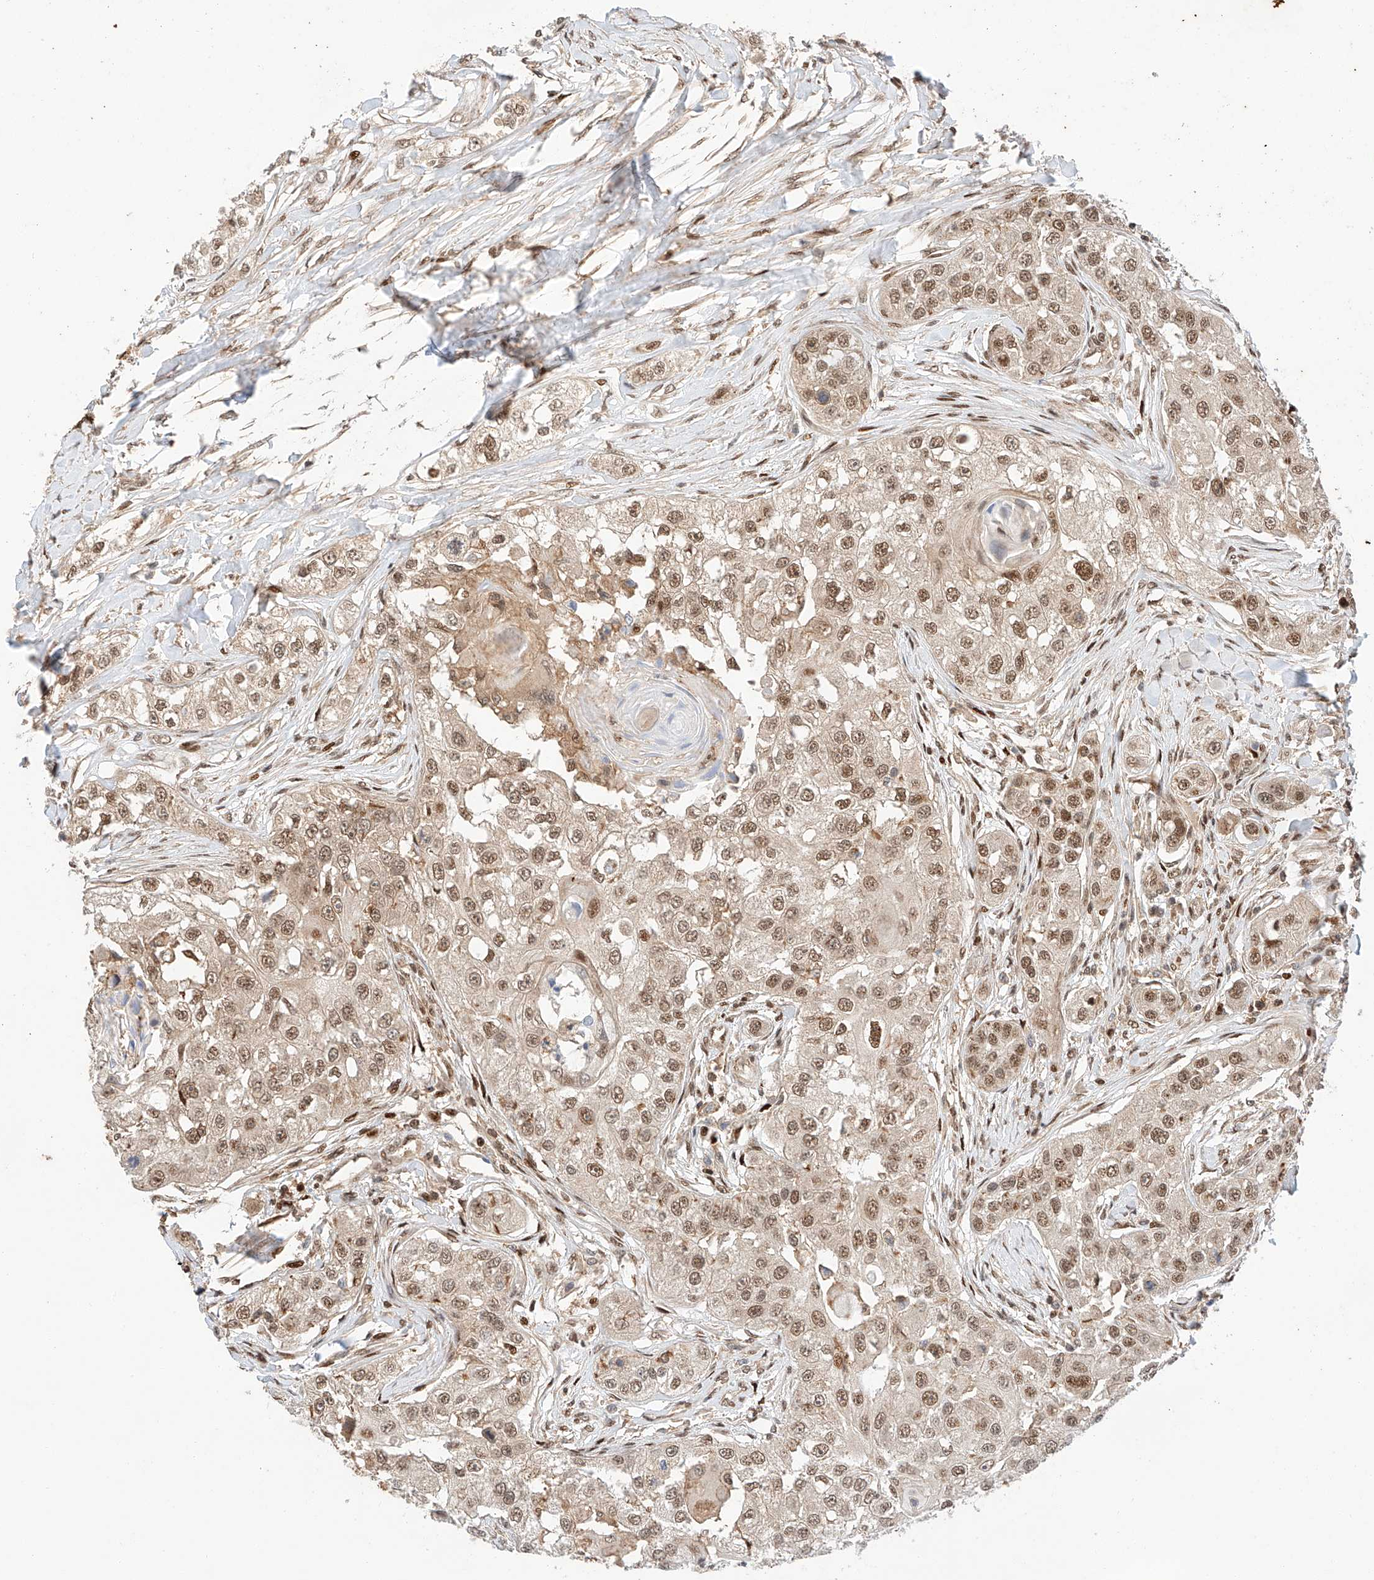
{"staining": {"intensity": "moderate", "quantity": ">75%", "location": "nuclear"}, "tissue": "head and neck cancer", "cell_type": "Tumor cells", "image_type": "cancer", "snomed": [{"axis": "morphology", "description": "Normal tissue, NOS"}, {"axis": "morphology", "description": "Squamous cell carcinoma, NOS"}, {"axis": "topography", "description": "Skeletal muscle"}, {"axis": "topography", "description": "Head-Neck"}], "caption": "A brown stain shows moderate nuclear staining of a protein in human head and neck squamous cell carcinoma tumor cells.", "gene": "HDAC9", "patient": {"sex": "male", "age": 51}}